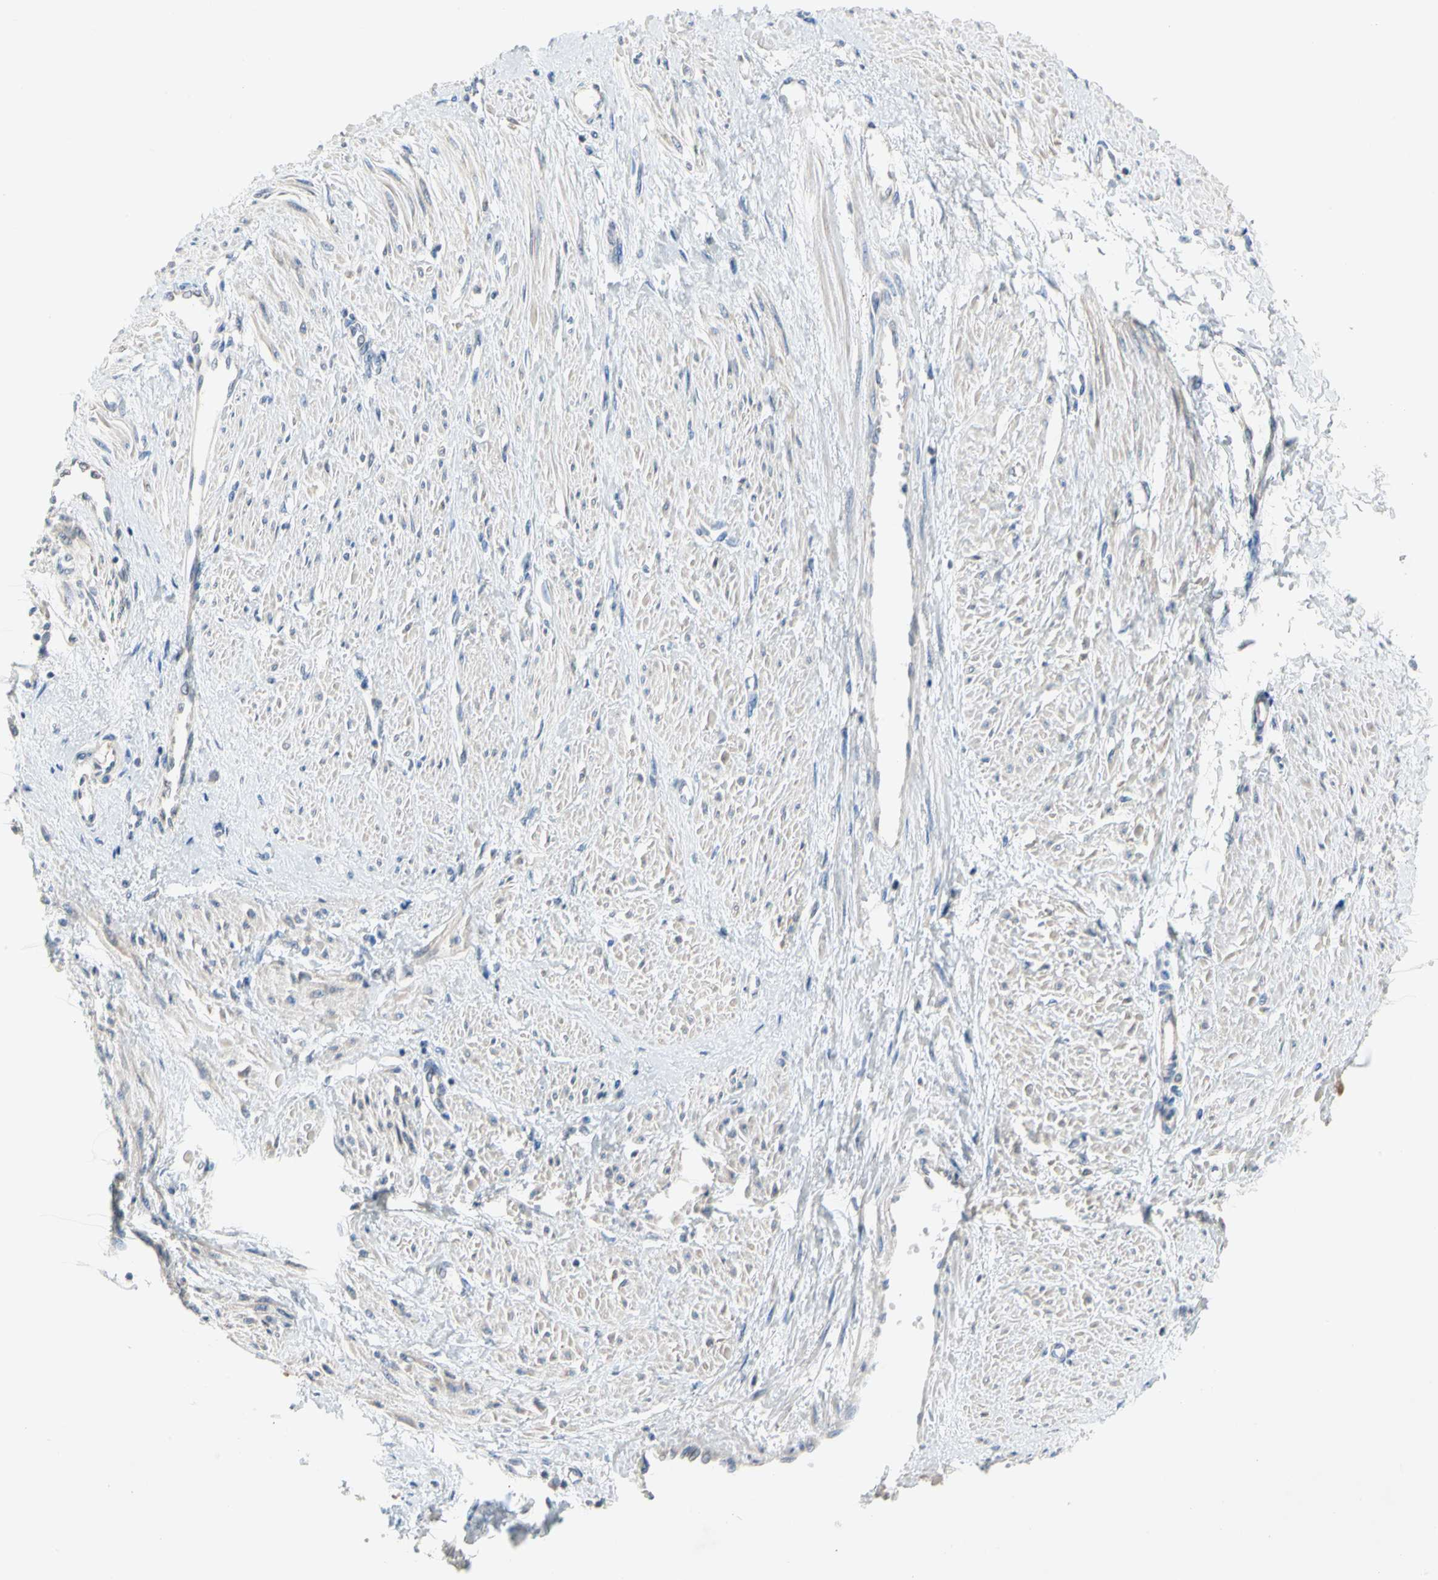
{"staining": {"intensity": "negative", "quantity": "none", "location": "none"}, "tissue": "smooth muscle", "cell_type": "Smooth muscle cells", "image_type": "normal", "snomed": [{"axis": "morphology", "description": "Normal tissue, NOS"}, {"axis": "topography", "description": "Smooth muscle"}, {"axis": "topography", "description": "Uterus"}], "caption": "Human smooth muscle stained for a protein using IHC shows no staining in smooth muscle cells.", "gene": "MTHFS", "patient": {"sex": "female", "age": 39}}